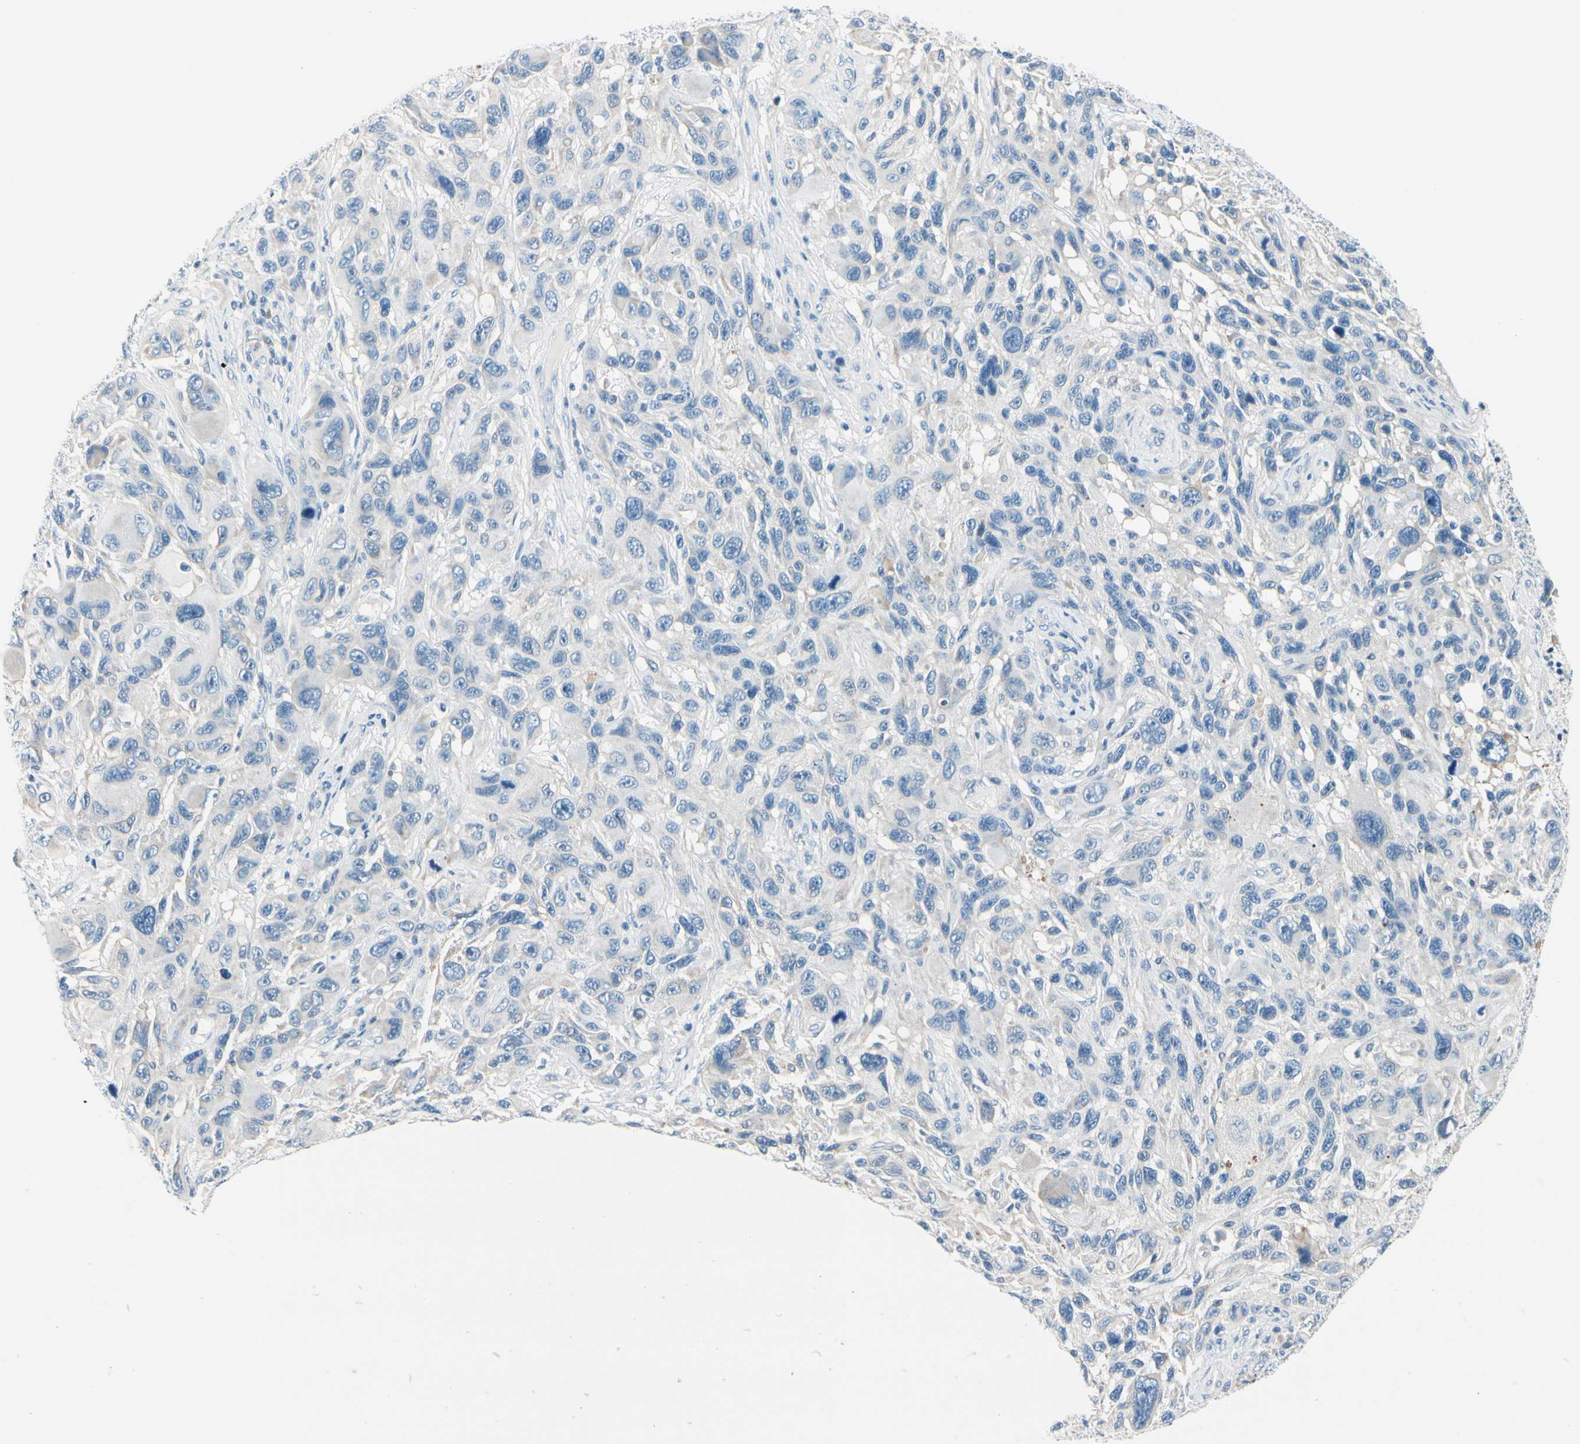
{"staining": {"intensity": "negative", "quantity": "none", "location": "none"}, "tissue": "melanoma", "cell_type": "Tumor cells", "image_type": "cancer", "snomed": [{"axis": "morphology", "description": "Malignant melanoma, NOS"}, {"axis": "topography", "description": "Skin"}], "caption": "Image shows no significant protein expression in tumor cells of melanoma.", "gene": "PEBP1", "patient": {"sex": "male", "age": 53}}